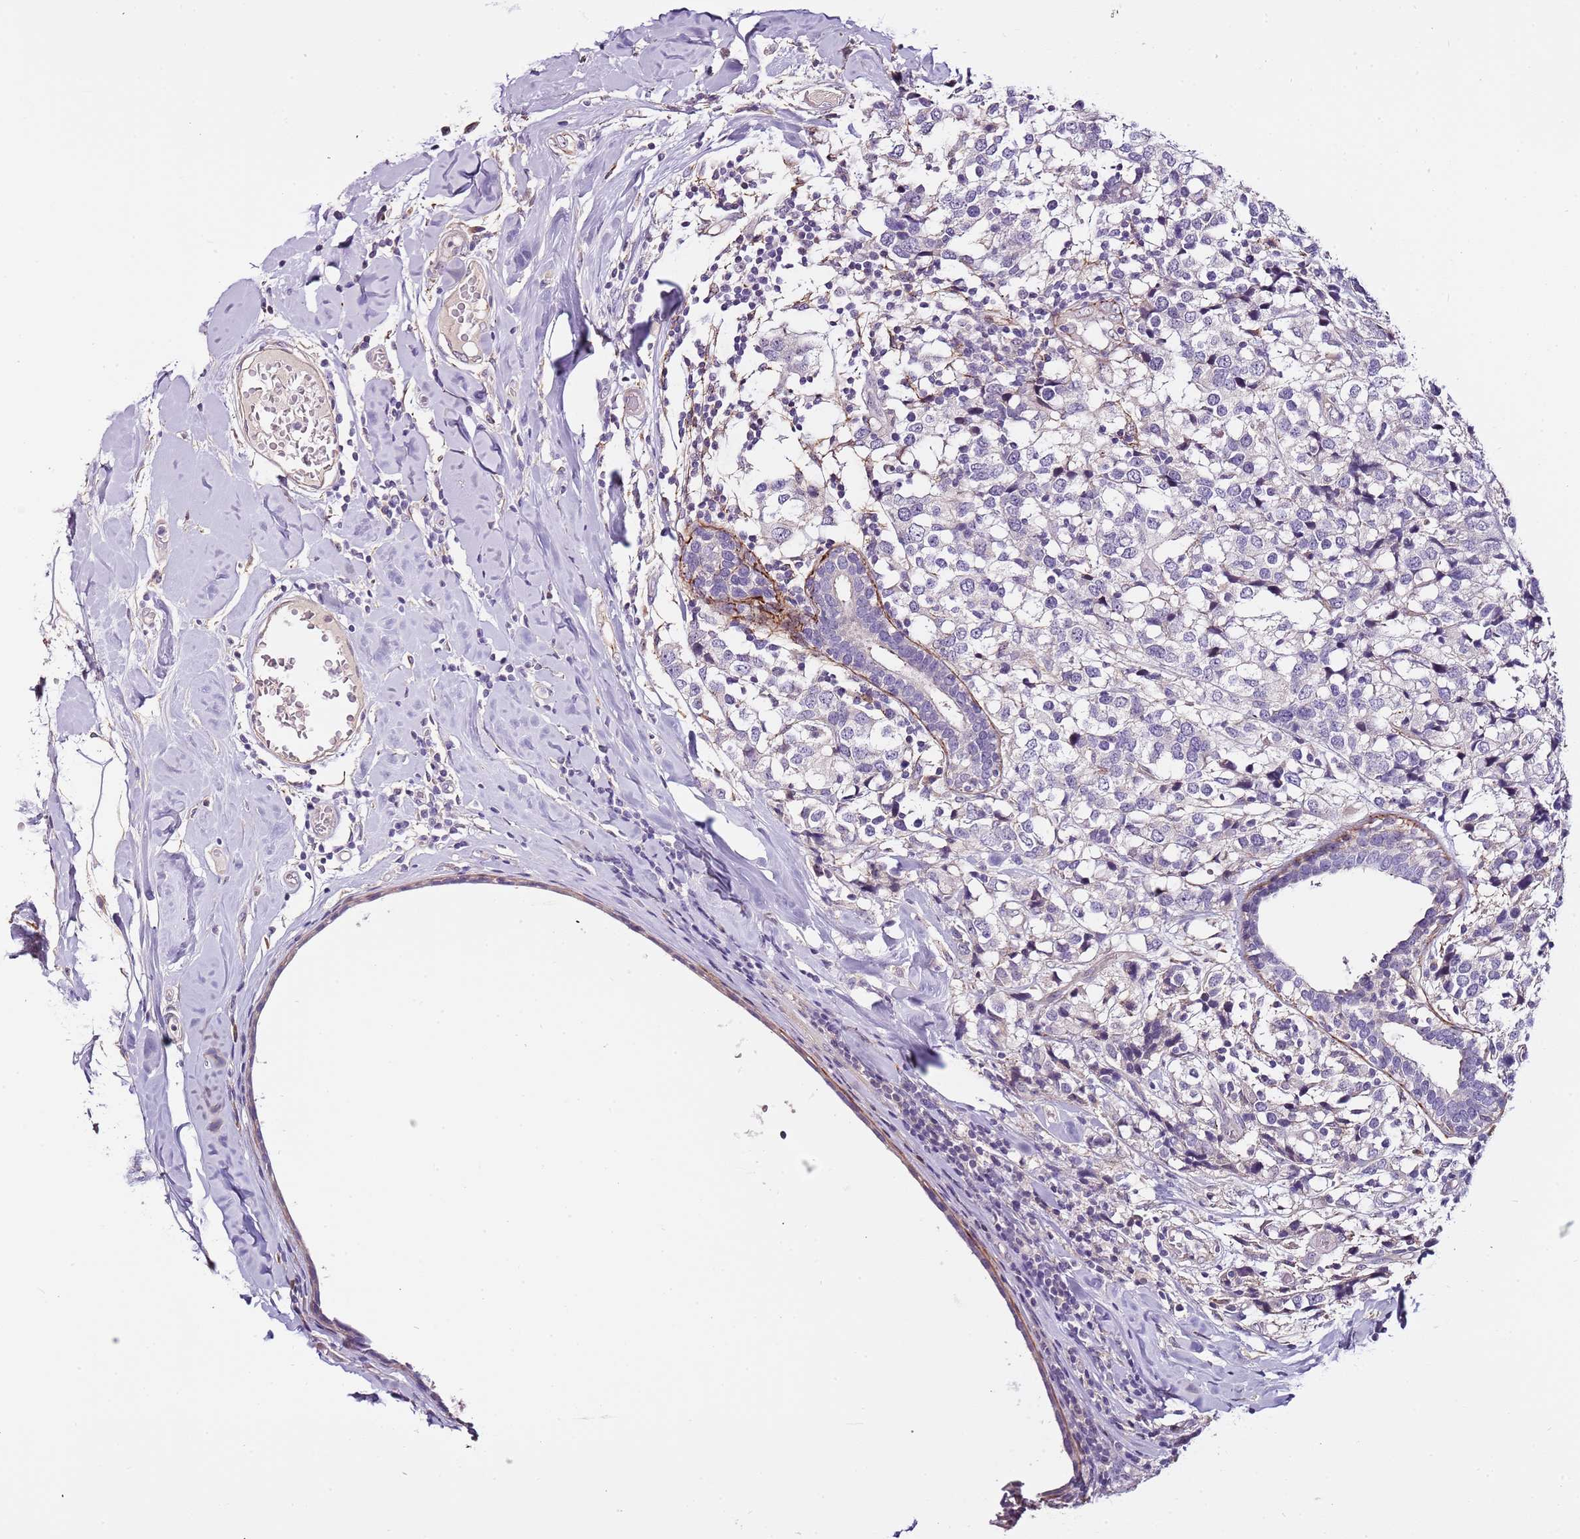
{"staining": {"intensity": "negative", "quantity": "none", "location": "none"}, "tissue": "breast cancer", "cell_type": "Tumor cells", "image_type": "cancer", "snomed": [{"axis": "morphology", "description": "Lobular carcinoma"}, {"axis": "topography", "description": "Breast"}], "caption": "This is a image of IHC staining of breast lobular carcinoma, which shows no positivity in tumor cells.", "gene": "NKX2-3", "patient": {"sex": "female", "age": 59}}